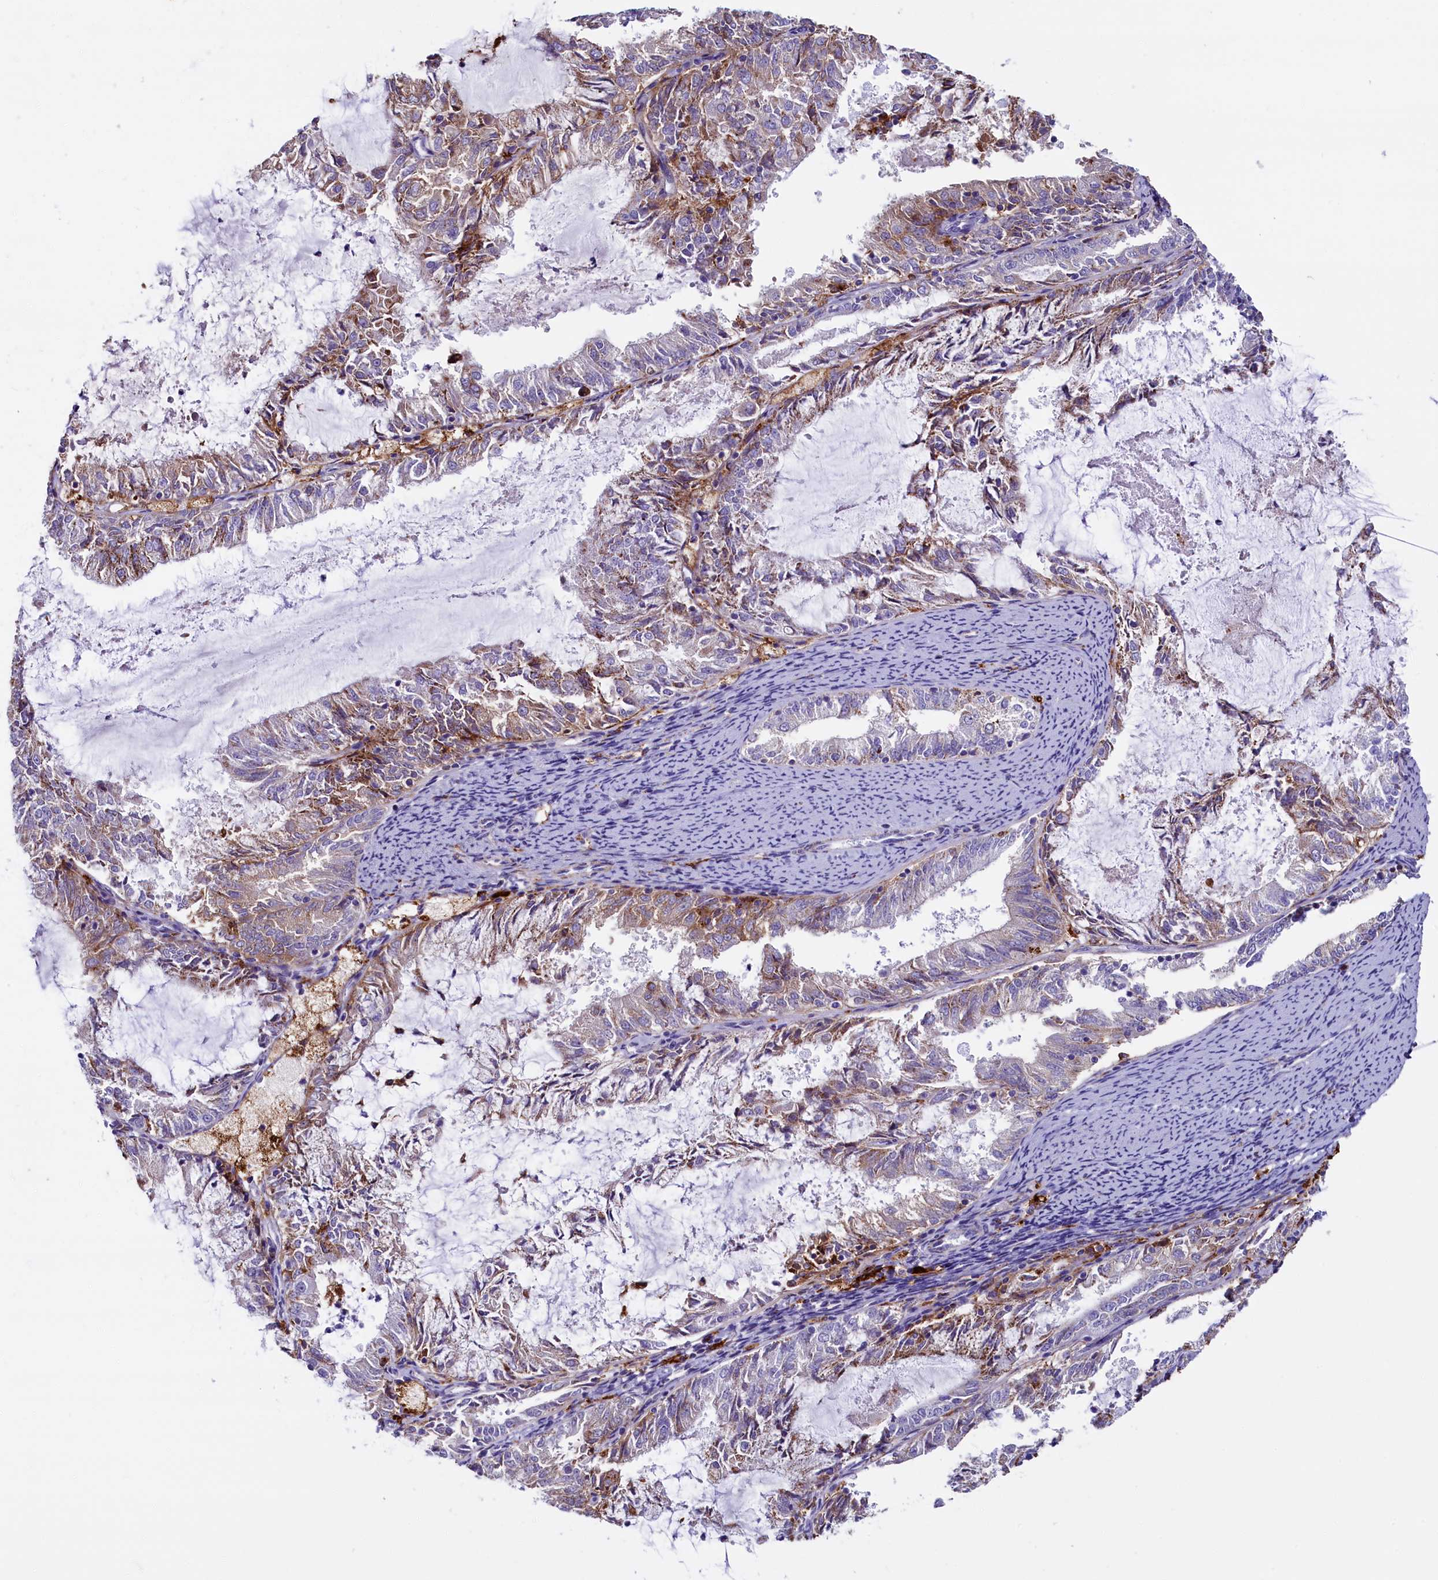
{"staining": {"intensity": "moderate", "quantity": "25%-75%", "location": "cytoplasmic/membranous"}, "tissue": "endometrial cancer", "cell_type": "Tumor cells", "image_type": "cancer", "snomed": [{"axis": "morphology", "description": "Adenocarcinoma, NOS"}, {"axis": "topography", "description": "Endometrium"}], "caption": "Endometrial adenocarcinoma tissue shows moderate cytoplasmic/membranous expression in approximately 25%-75% of tumor cells (brown staining indicates protein expression, while blue staining denotes nuclei).", "gene": "IL20RA", "patient": {"sex": "female", "age": 57}}